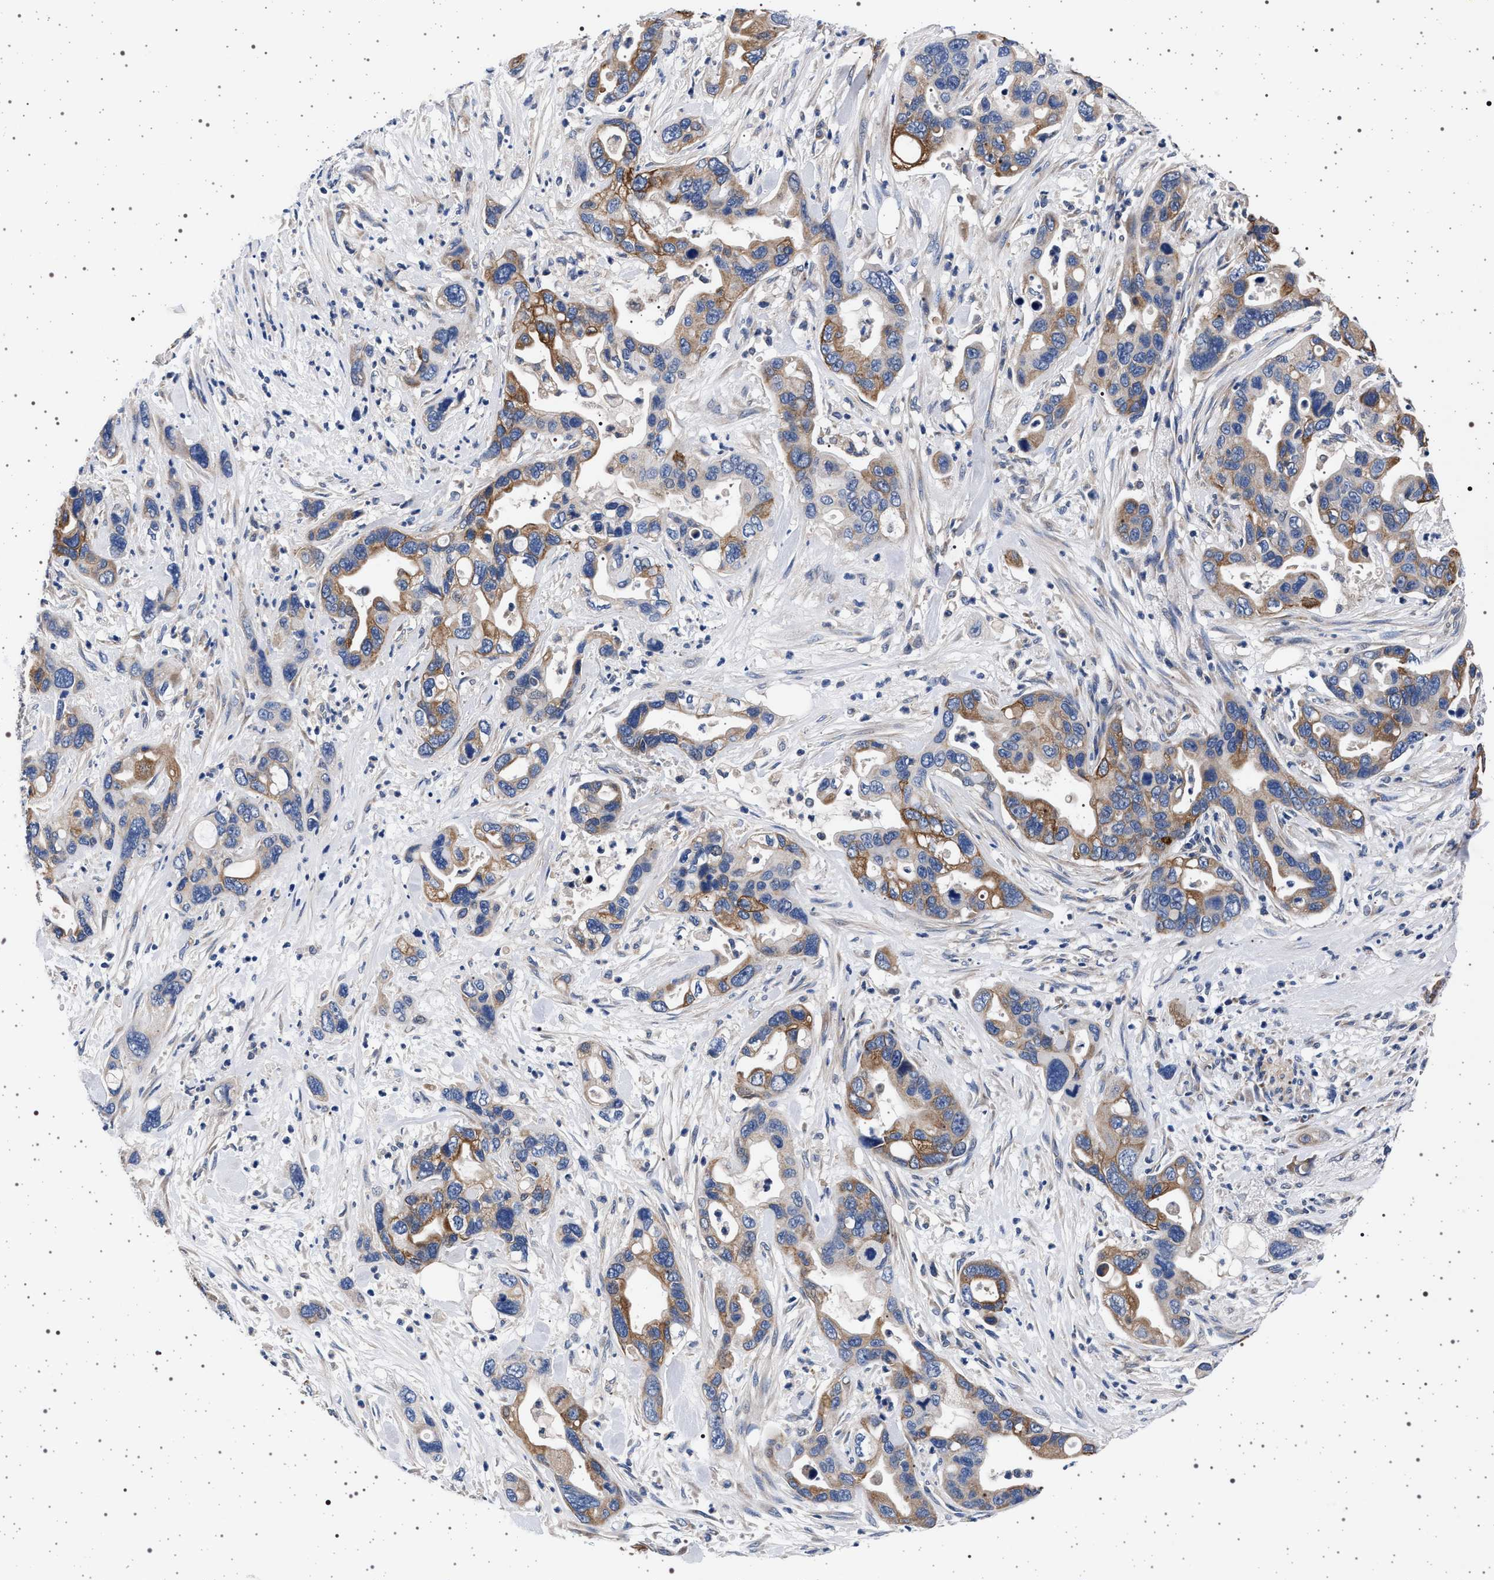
{"staining": {"intensity": "moderate", "quantity": "25%-75%", "location": "cytoplasmic/membranous"}, "tissue": "pancreatic cancer", "cell_type": "Tumor cells", "image_type": "cancer", "snomed": [{"axis": "morphology", "description": "Adenocarcinoma, NOS"}, {"axis": "topography", "description": "Pancreas"}], "caption": "Tumor cells reveal medium levels of moderate cytoplasmic/membranous positivity in about 25%-75% of cells in human pancreatic cancer.", "gene": "MAP3K2", "patient": {"sex": "female", "age": 70}}